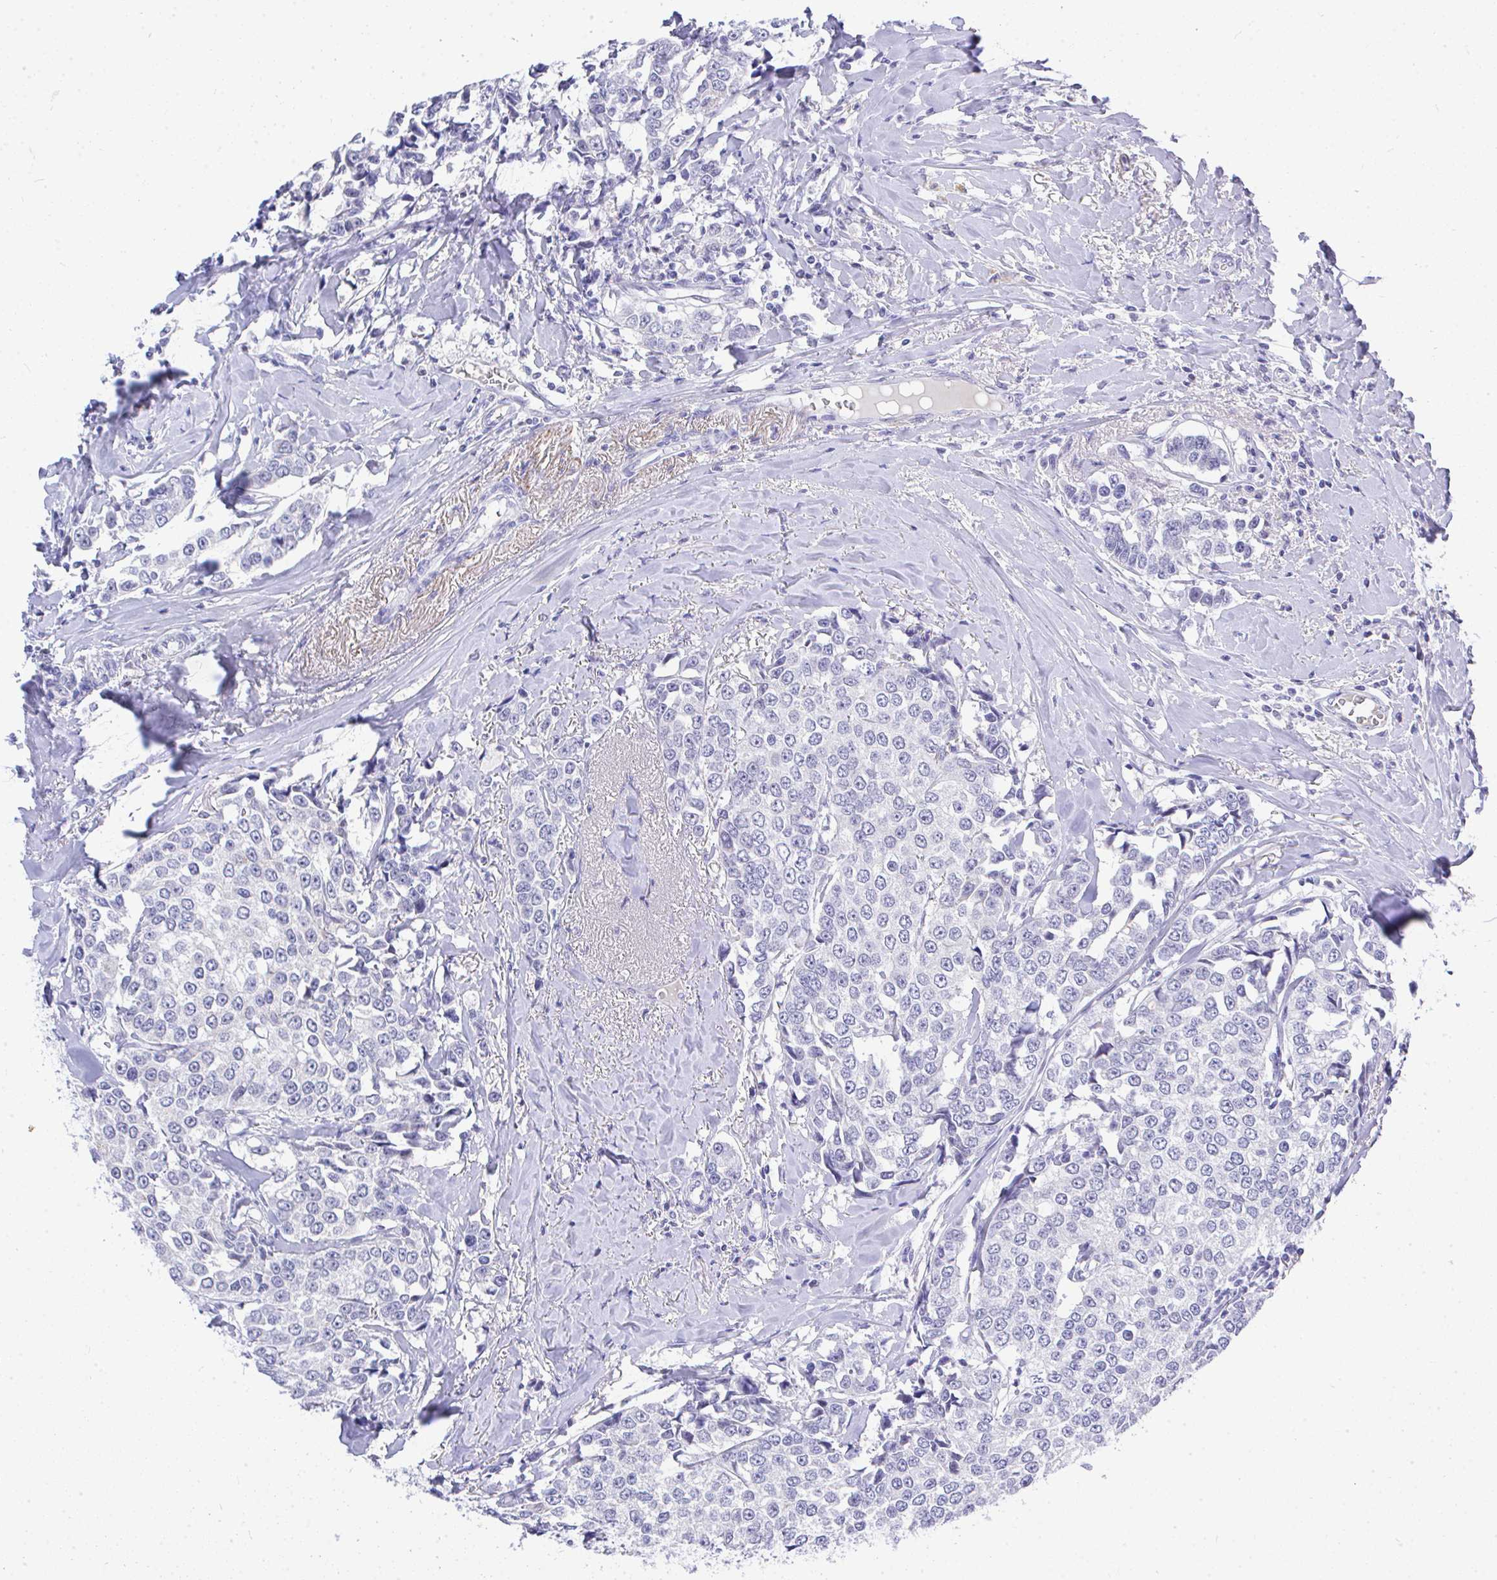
{"staining": {"intensity": "negative", "quantity": "none", "location": "none"}, "tissue": "breast cancer", "cell_type": "Tumor cells", "image_type": "cancer", "snomed": [{"axis": "morphology", "description": "Duct carcinoma"}, {"axis": "topography", "description": "Breast"}], "caption": "An immunohistochemistry (IHC) micrograph of breast cancer is shown. There is no staining in tumor cells of breast cancer.", "gene": "MS4A12", "patient": {"sex": "female", "age": 80}}